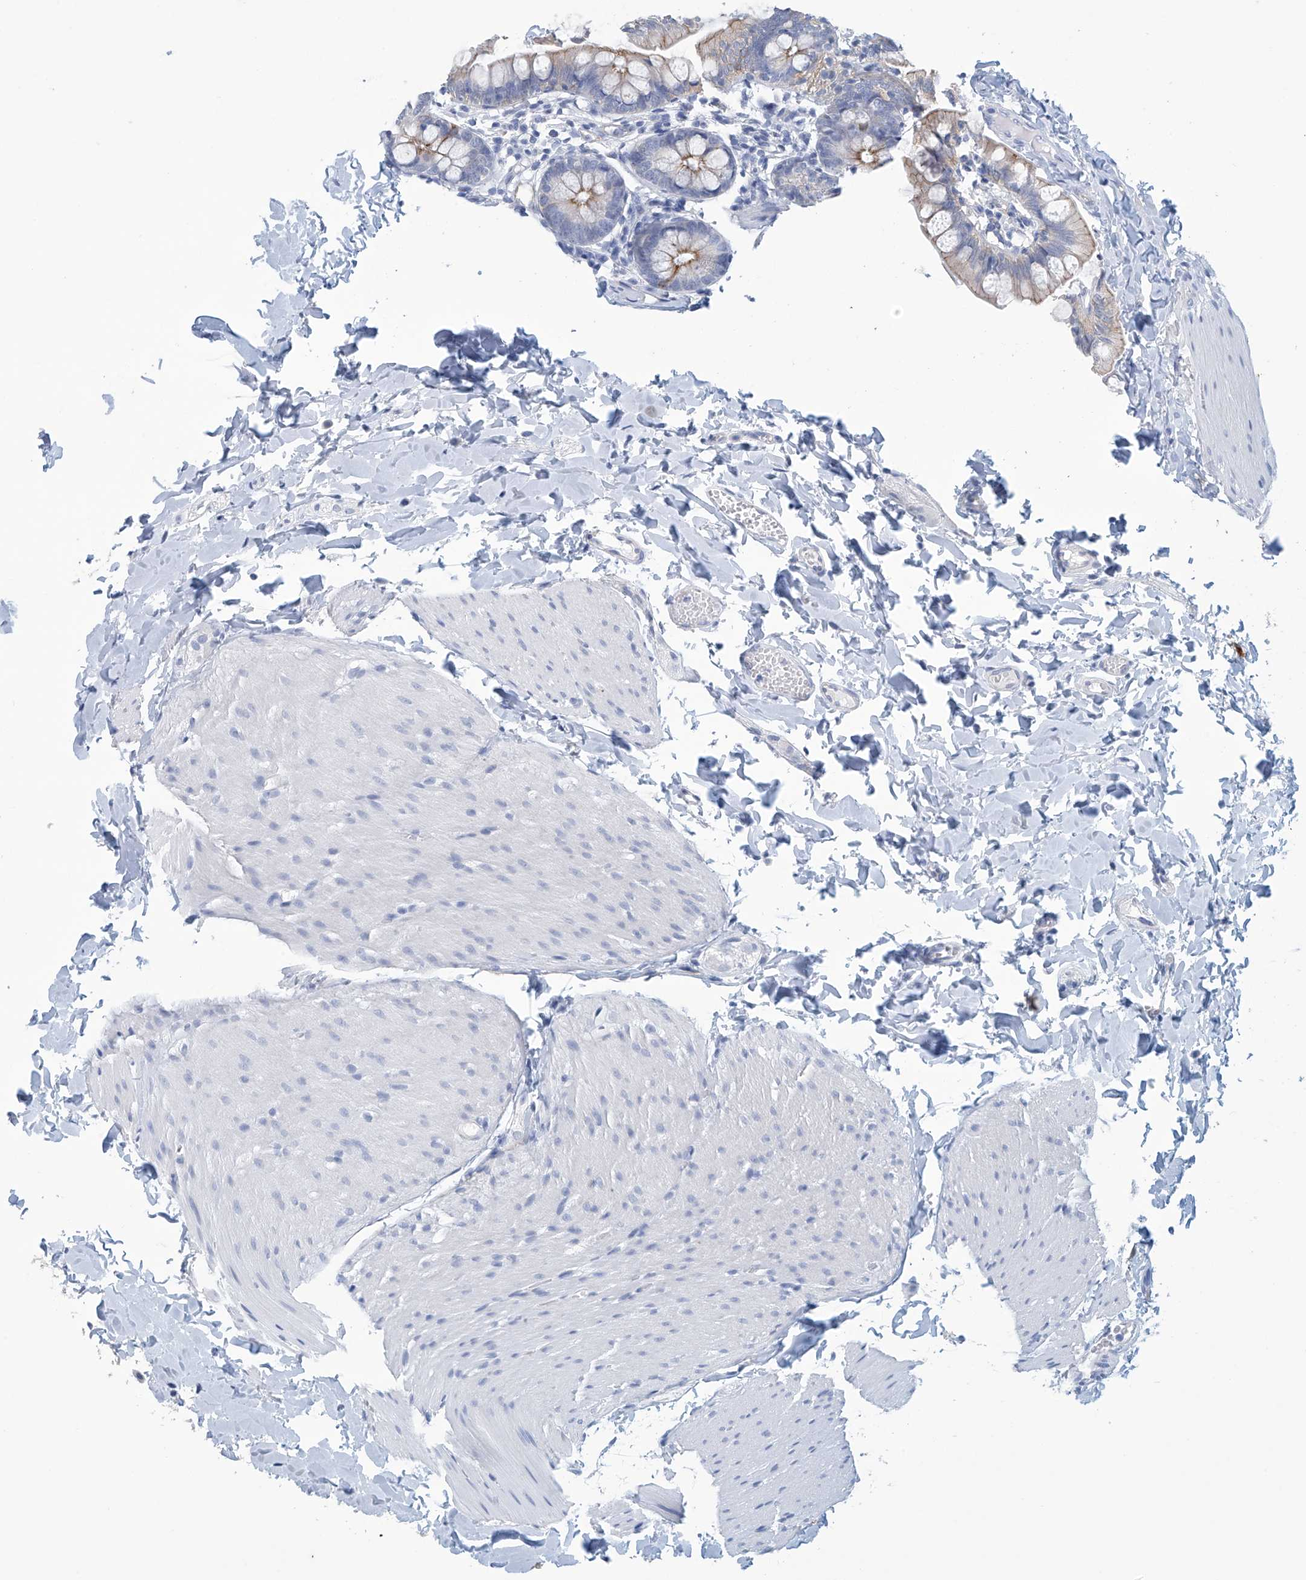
{"staining": {"intensity": "weak", "quantity": "<25%", "location": "cytoplasmic/membranous"}, "tissue": "small intestine", "cell_type": "Glandular cells", "image_type": "normal", "snomed": [{"axis": "morphology", "description": "Normal tissue, NOS"}, {"axis": "topography", "description": "Small intestine"}], "caption": "Protein analysis of unremarkable small intestine shows no significant positivity in glandular cells.", "gene": "DSP", "patient": {"sex": "male", "age": 7}}